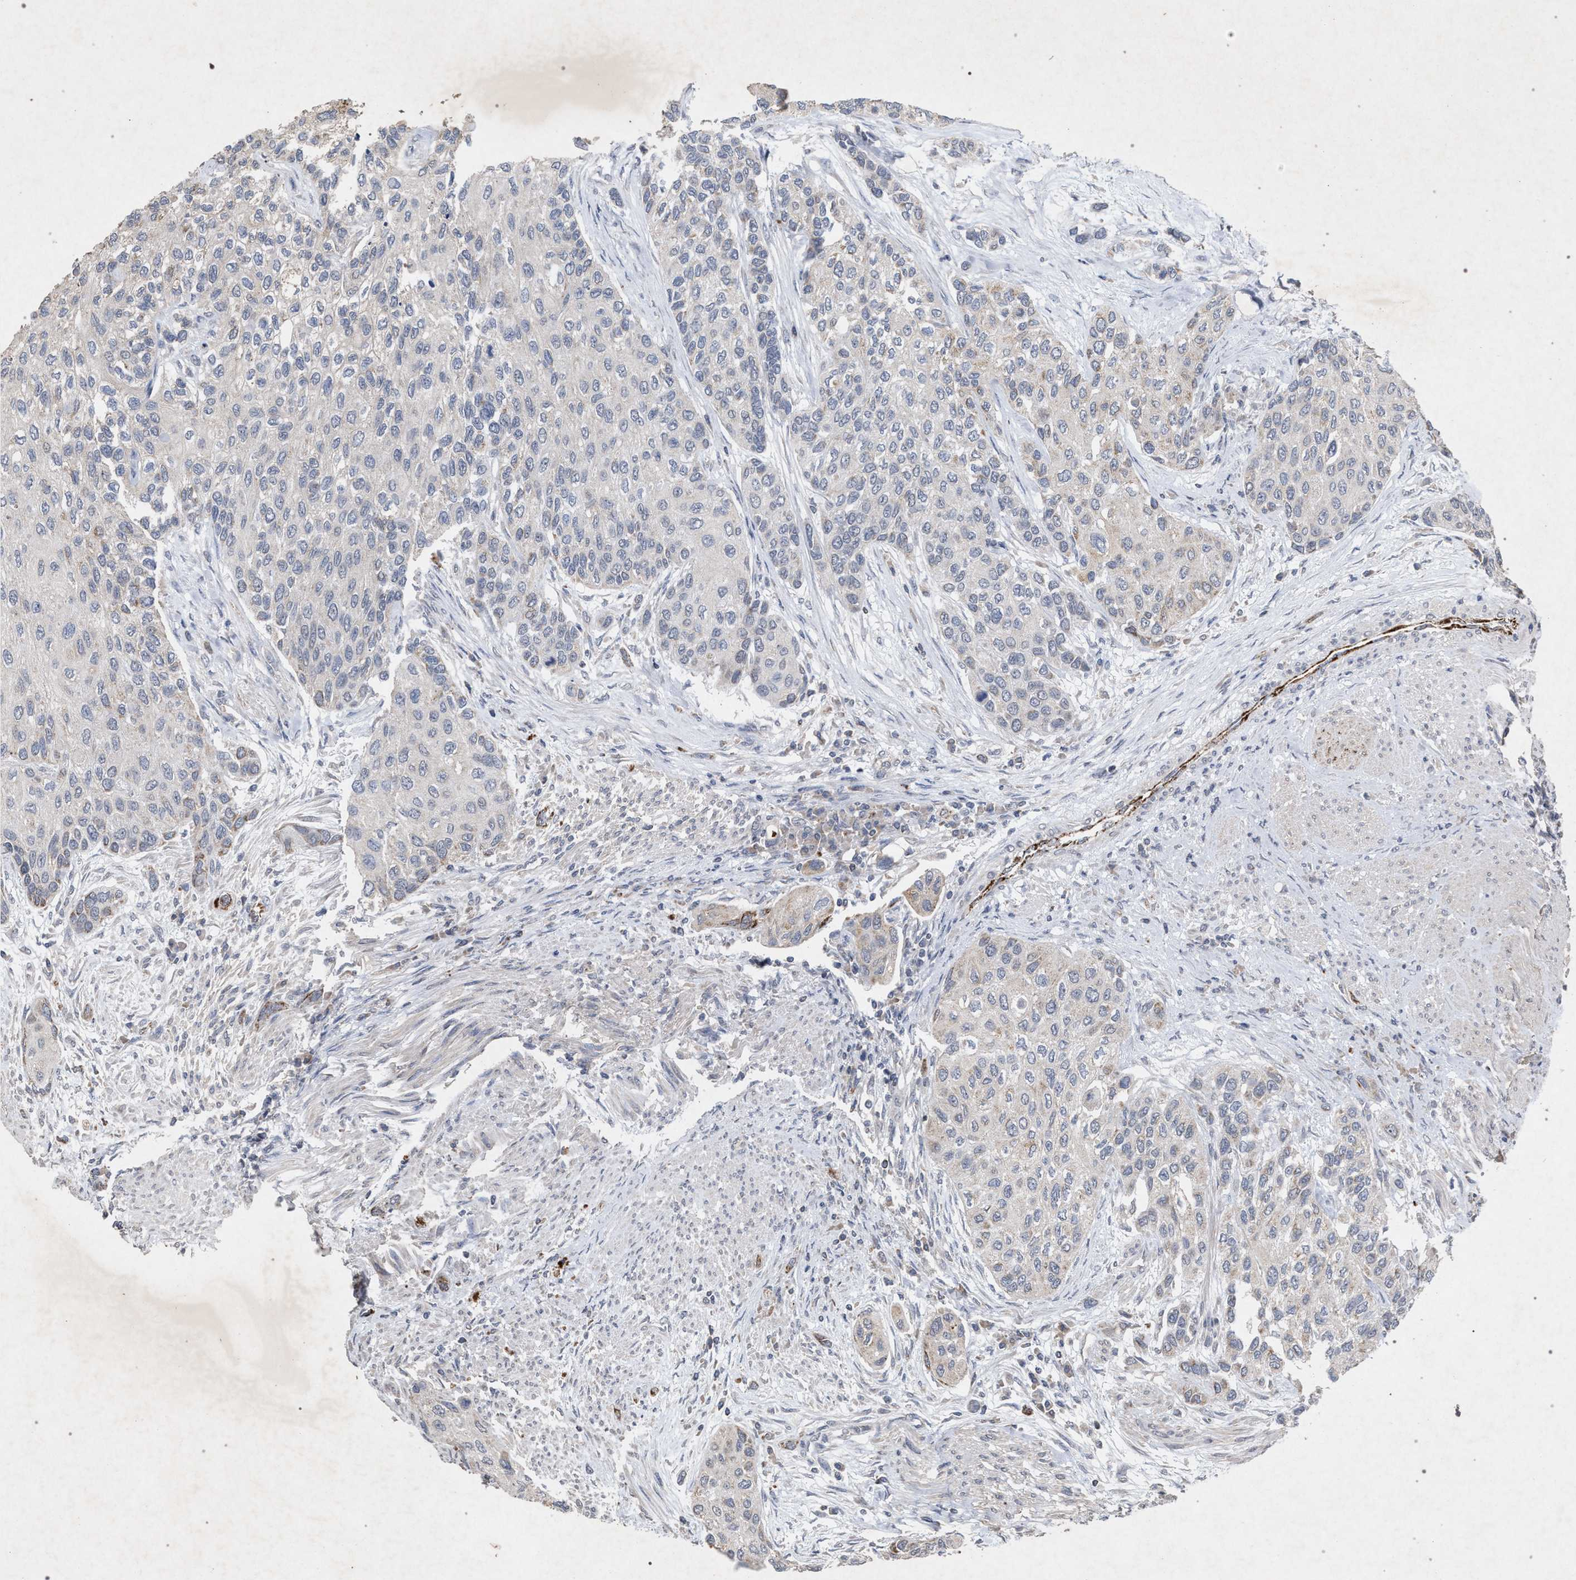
{"staining": {"intensity": "negative", "quantity": "none", "location": "none"}, "tissue": "urothelial cancer", "cell_type": "Tumor cells", "image_type": "cancer", "snomed": [{"axis": "morphology", "description": "Urothelial carcinoma, High grade"}, {"axis": "topography", "description": "Urinary bladder"}], "caption": "Immunohistochemistry (IHC) image of human urothelial cancer stained for a protein (brown), which reveals no positivity in tumor cells.", "gene": "PKD2L1", "patient": {"sex": "female", "age": 56}}